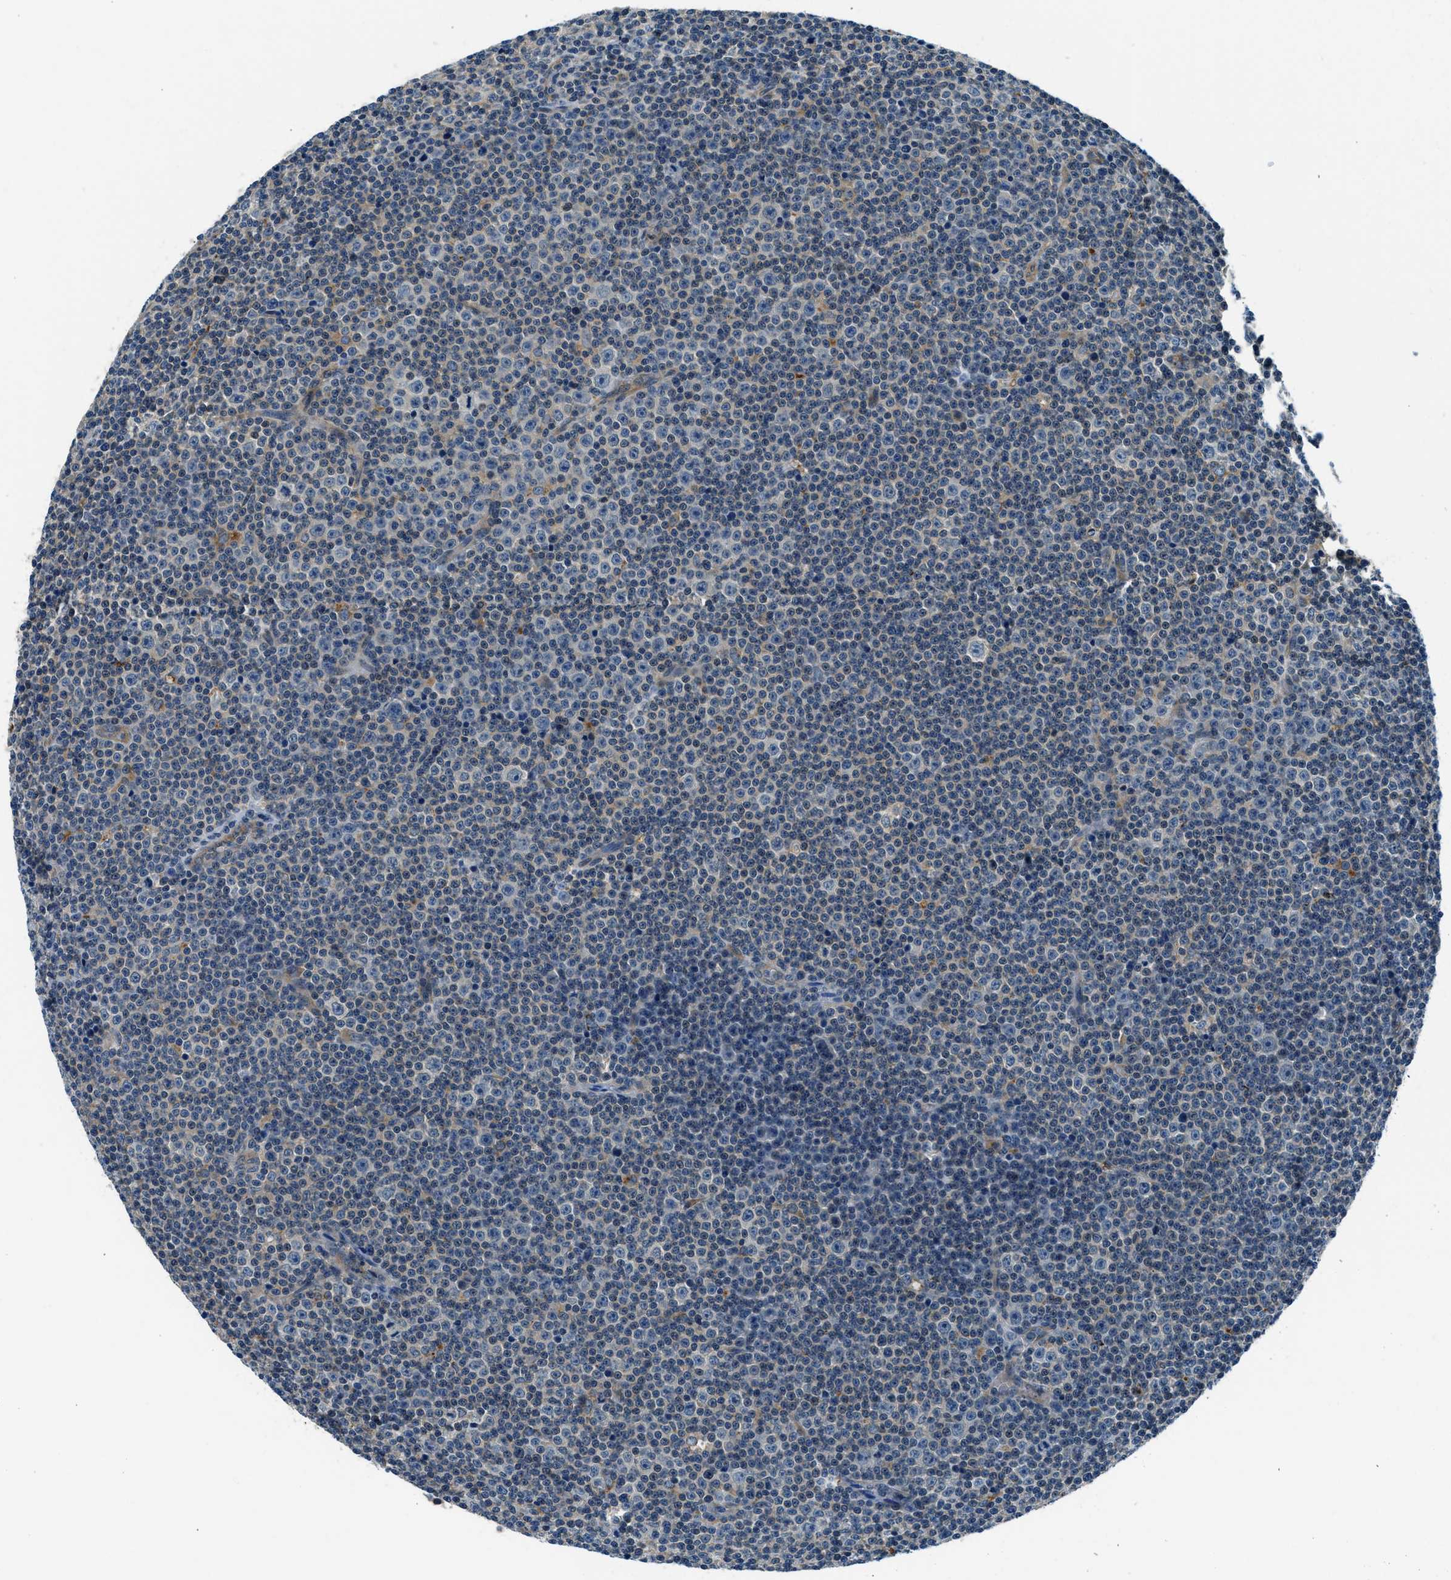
{"staining": {"intensity": "negative", "quantity": "none", "location": "none"}, "tissue": "lymphoma", "cell_type": "Tumor cells", "image_type": "cancer", "snomed": [{"axis": "morphology", "description": "Malignant lymphoma, non-Hodgkin's type, Low grade"}, {"axis": "topography", "description": "Lymph node"}], "caption": "Low-grade malignant lymphoma, non-Hodgkin's type was stained to show a protein in brown. There is no significant positivity in tumor cells. The staining is performed using DAB (3,3'-diaminobenzidine) brown chromogen with nuclei counter-stained in using hematoxylin.", "gene": "SLC19A2", "patient": {"sex": "female", "age": 67}}